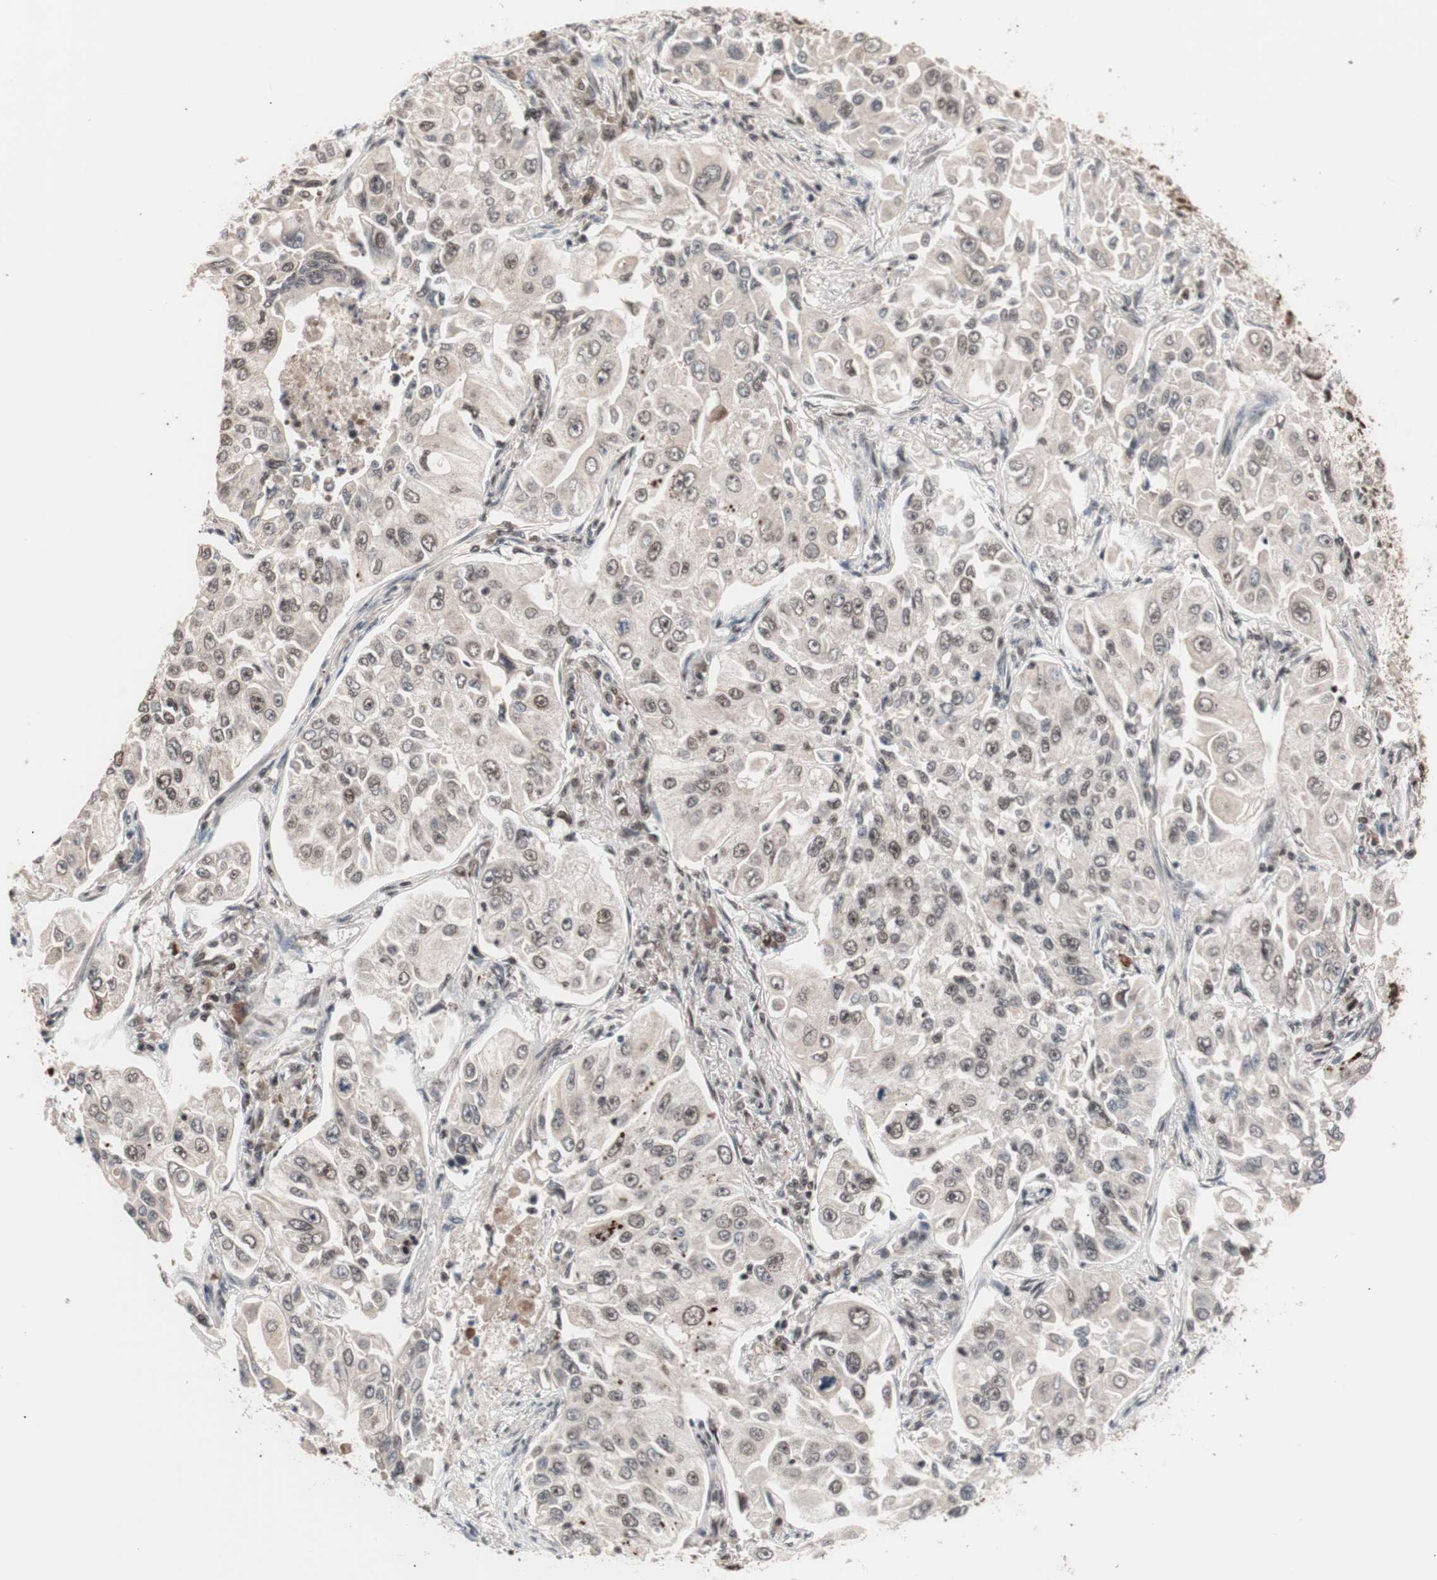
{"staining": {"intensity": "moderate", "quantity": ">75%", "location": "nuclear"}, "tissue": "lung cancer", "cell_type": "Tumor cells", "image_type": "cancer", "snomed": [{"axis": "morphology", "description": "Adenocarcinoma, NOS"}, {"axis": "topography", "description": "Lung"}], "caption": "Immunohistochemistry (IHC) histopathology image of neoplastic tissue: human lung adenocarcinoma stained using IHC exhibits medium levels of moderate protein expression localized specifically in the nuclear of tumor cells, appearing as a nuclear brown color.", "gene": "CHAMP1", "patient": {"sex": "male", "age": 84}}